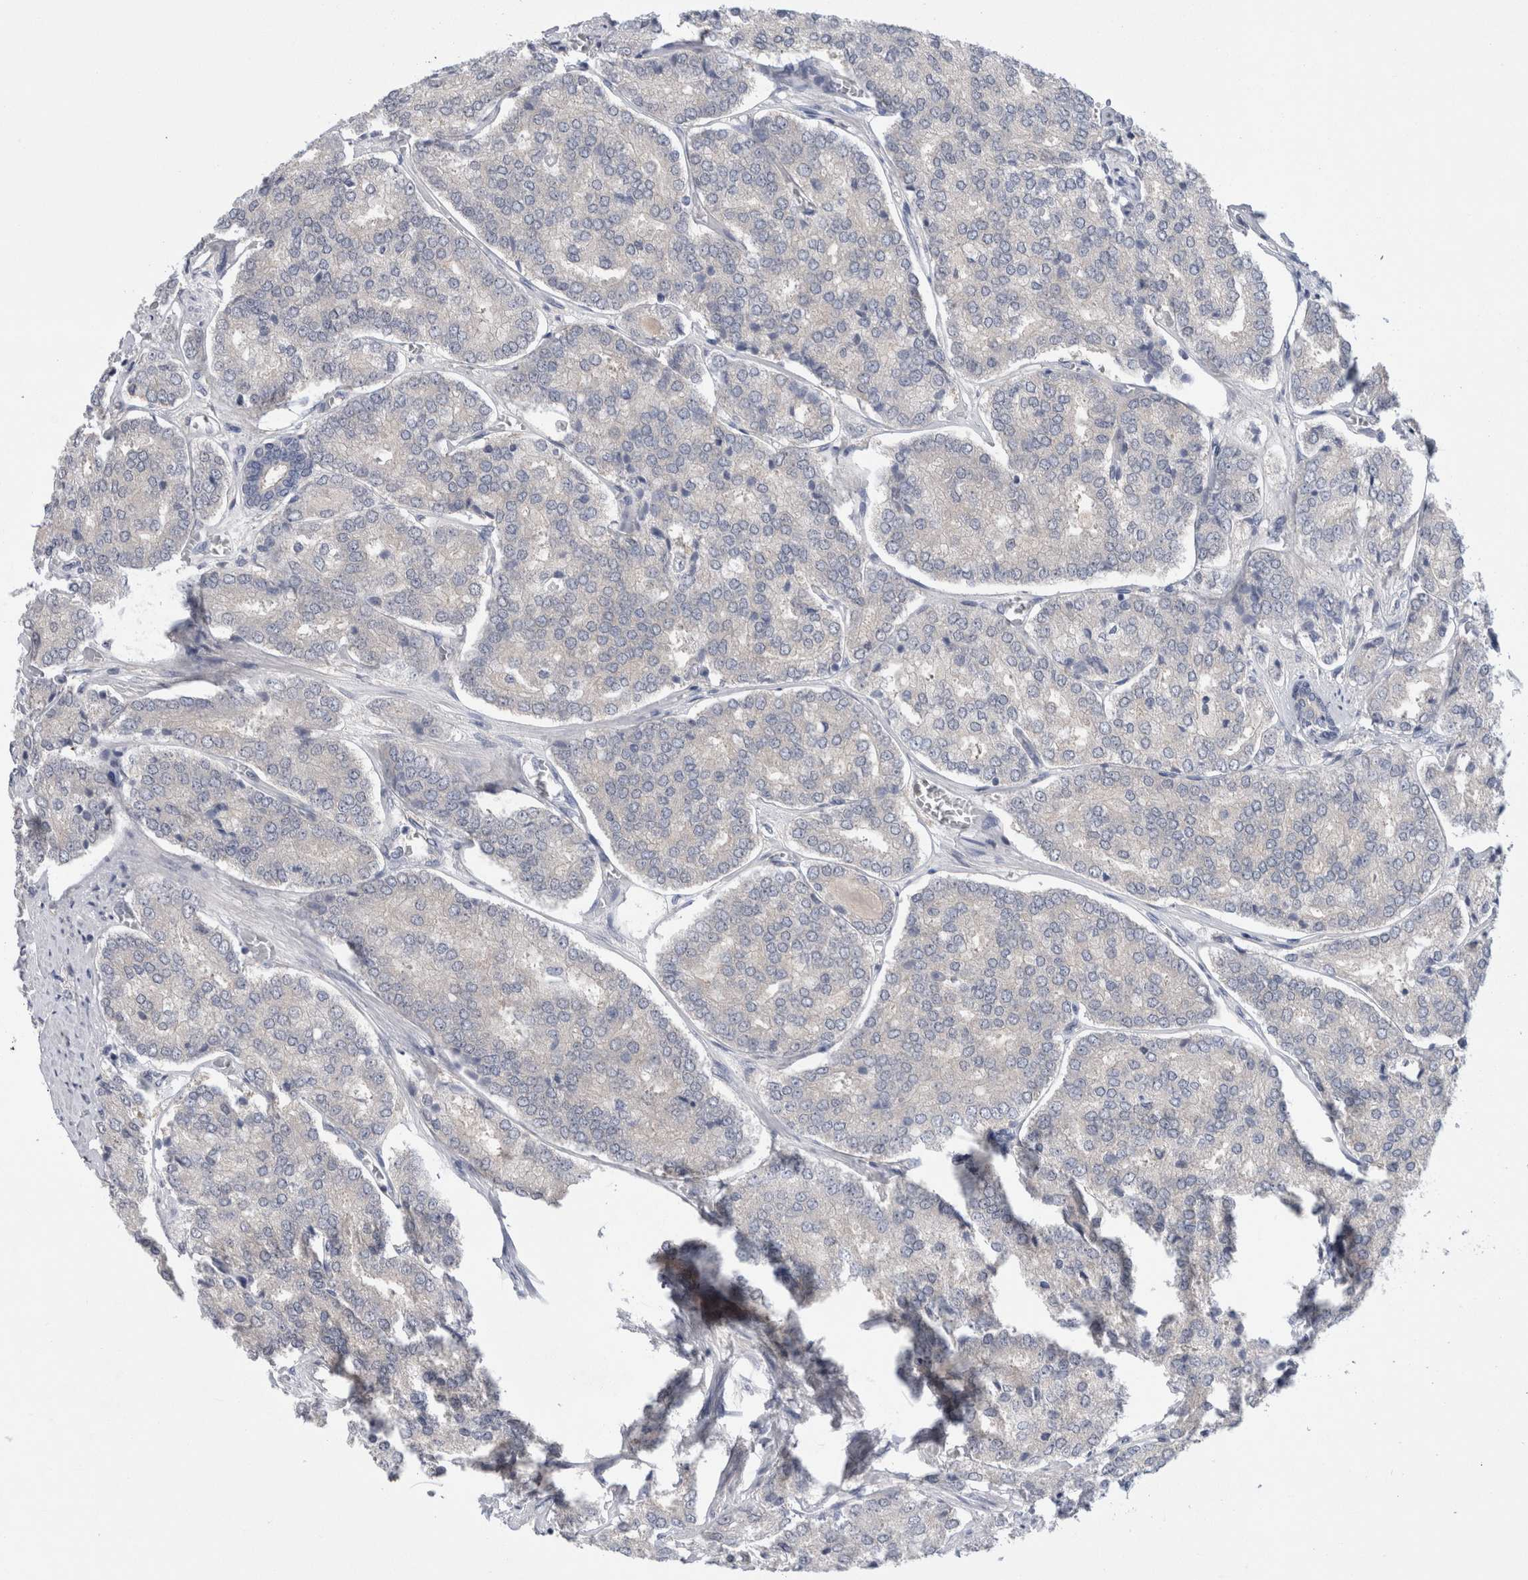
{"staining": {"intensity": "negative", "quantity": "none", "location": "none"}, "tissue": "prostate cancer", "cell_type": "Tumor cells", "image_type": "cancer", "snomed": [{"axis": "morphology", "description": "Adenocarcinoma, High grade"}, {"axis": "topography", "description": "Prostate"}], "caption": "IHC of human prostate cancer exhibits no staining in tumor cells.", "gene": "WIPF2", "patient": {"sex": "male", "age": 65}}